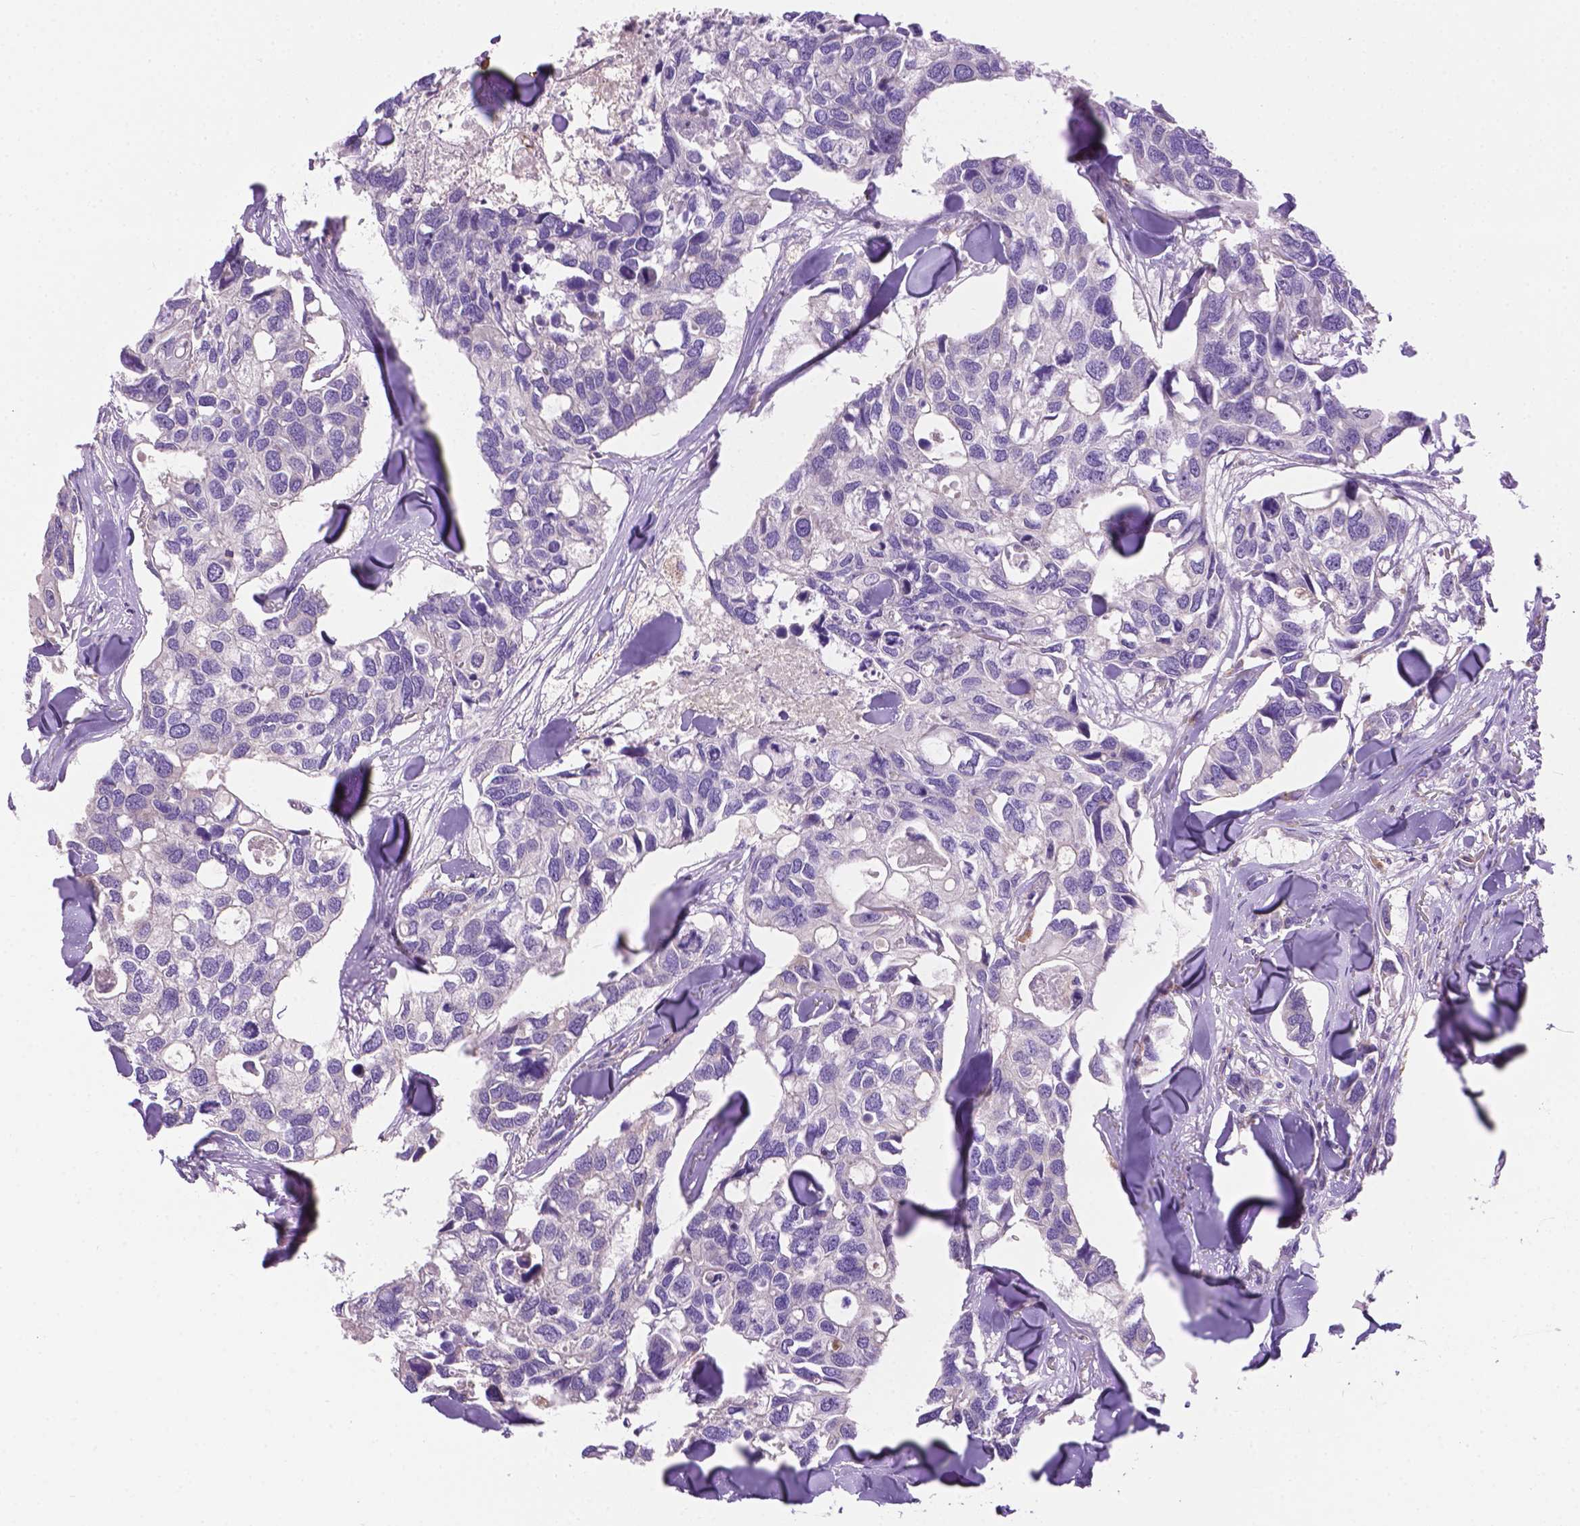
{"staining": {"intensity": "negative", "quantity": "none", "location": "none"}, "tissue": "breast cancer", "cell_type": "Tumor cells", "image_type": "cancer", "snomed": [{"axis": "morphology", "description": "Duct carcinoma"}, {"axis": "topography", "description": "Breast"}], "caption": "High magnification brightfield microscopy of invasive ductal carcinoma (breast) stained with DAB (3,3'-diaminobenzidine) (brown) and counterstained with hematoxylin (blue): tumor cells show no significant expression.", "gene": "CDH7", "patient": {"sex": "female", "age": 83}}